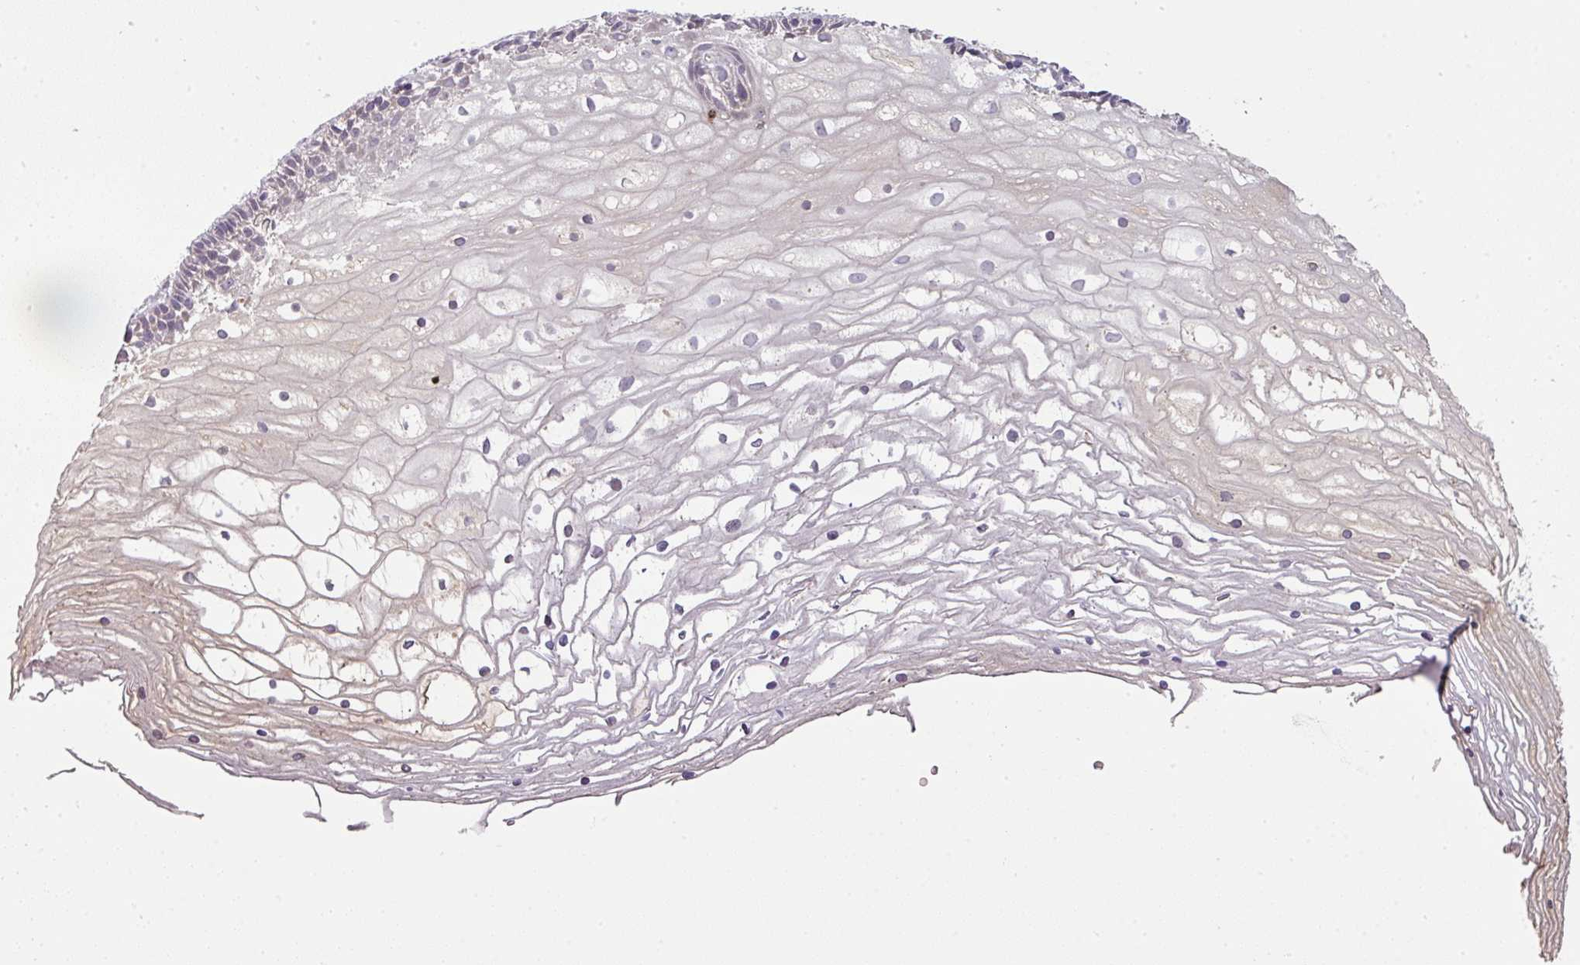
{"staining": {"intensity": "moderate", "quantity": ">75%", "location": "cytoplasmic/membranous"}, "tissue": "cervix", "cell_type": "Glandular cells", "image_type": "normal", "snomed": [{"axis": "morphology", "description": "Normal tissue, NOS"}, {"axis": "topography", "description": "Cervix"}], "caption": "This image demonstrates immunohistochemistry staining of normal cervix, with medium moderate cytoplasmic/membranous staining in approximately >75% of glandular cells.", "gene": "SPCS3", "patient": {"sex": "female", "age": 36}}